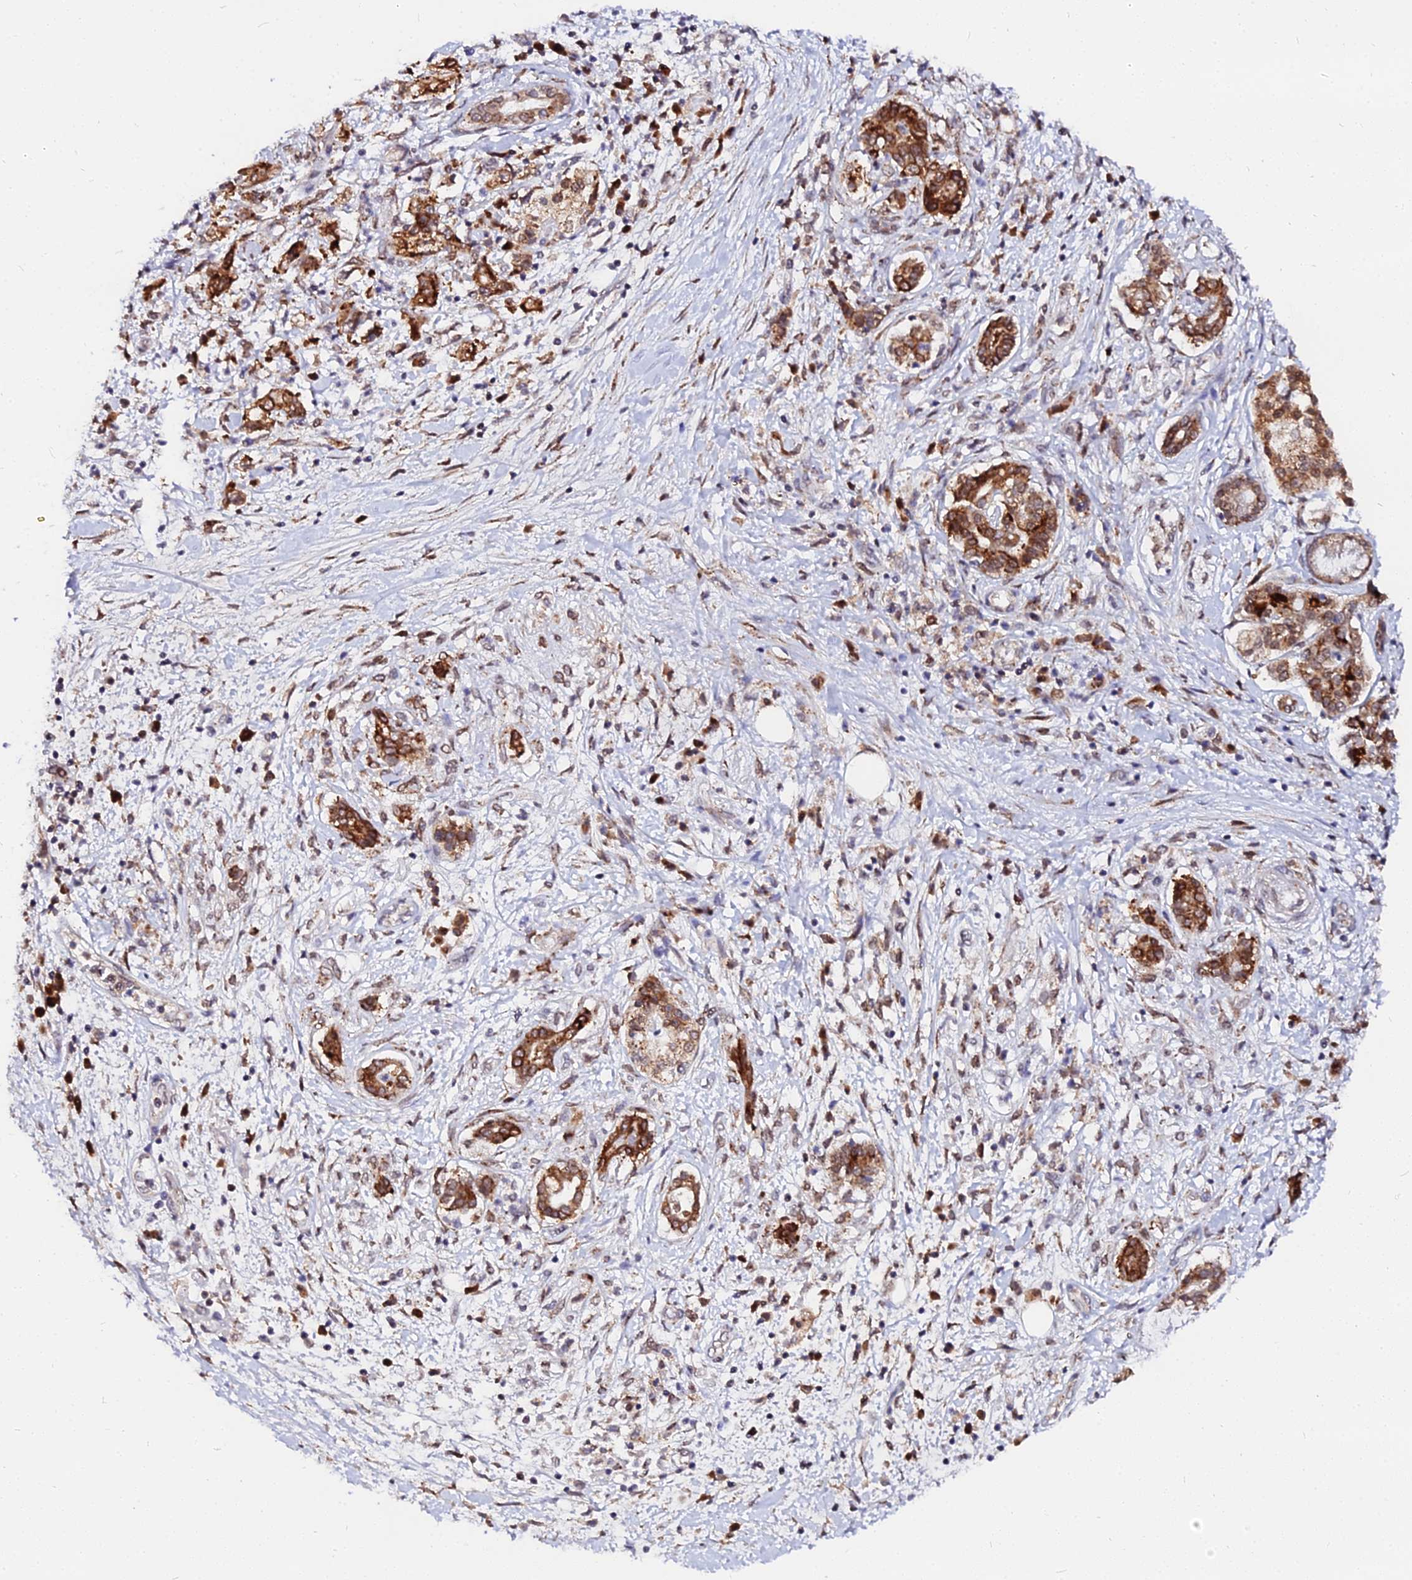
{"staining": {"intensity": "strong", "quantity": ">75%", "location": "cytoplasmic/membranous"}, "tissue": "pancreatic cancer", "cell_type": "Tumor cells", "image_type": "cancer", "snomed": [{"axis": "morphology", "description": "Adenocarcinoma, NOS"}, {"axis": "topography", "description": "Pancreas"}], "caption": "Protein analysis of pancreatic cancer (adenocarcinoma) tissue reveals strong cytoplasmic/membranous expression in approximately >75% of tumor cells.", "gene": "RNF121", "patient": {"sex": "female", "age": 73}}